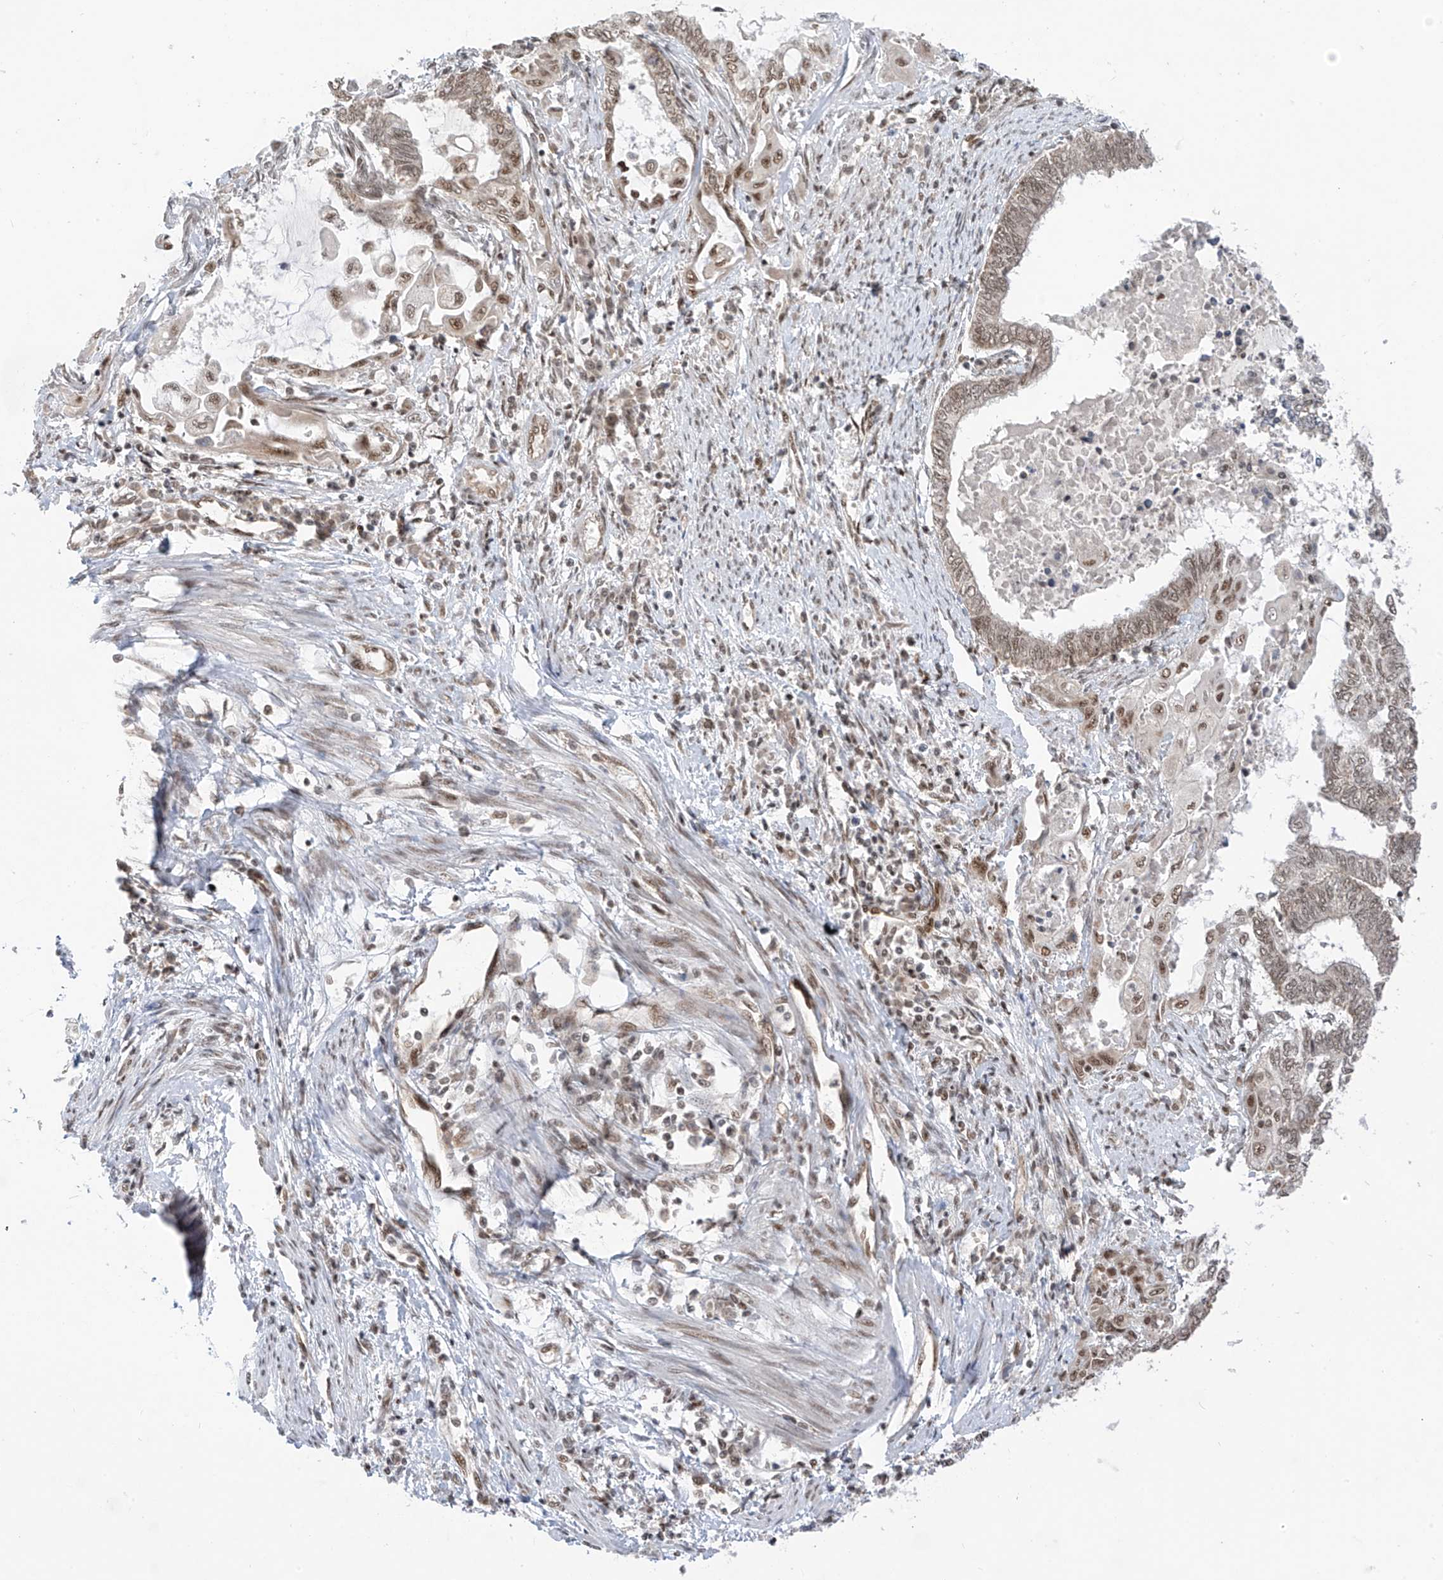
{"staining": {"intensity": "moderate", "quantity": "<25%", "location": "nuclear"}, "tissue": "endometrial cancer", "cell_type": "Tumor cells", "image_type": "cancer", "snomed": [{"axis": "morphology", "description": "Adenocarcinoma, NOS"}, {"axis": "topography", "description": "Uterus"}, {"axis": "topography", "description": "Endometrium"}], "caption": "The histopathology image shows a brown stain indicating the presence of a protein in the nuclear of tumor cells in endometrial cancer (adenocarcinoma). The staining is performed using DAB (3,3'-diaminobenzidine) brown chromogen to label protein expression. The nuclei are counter-stained blue using hematoxylin.", "gene": "AURKAIP1", "patient": {"sex": "female", "age": 70}}